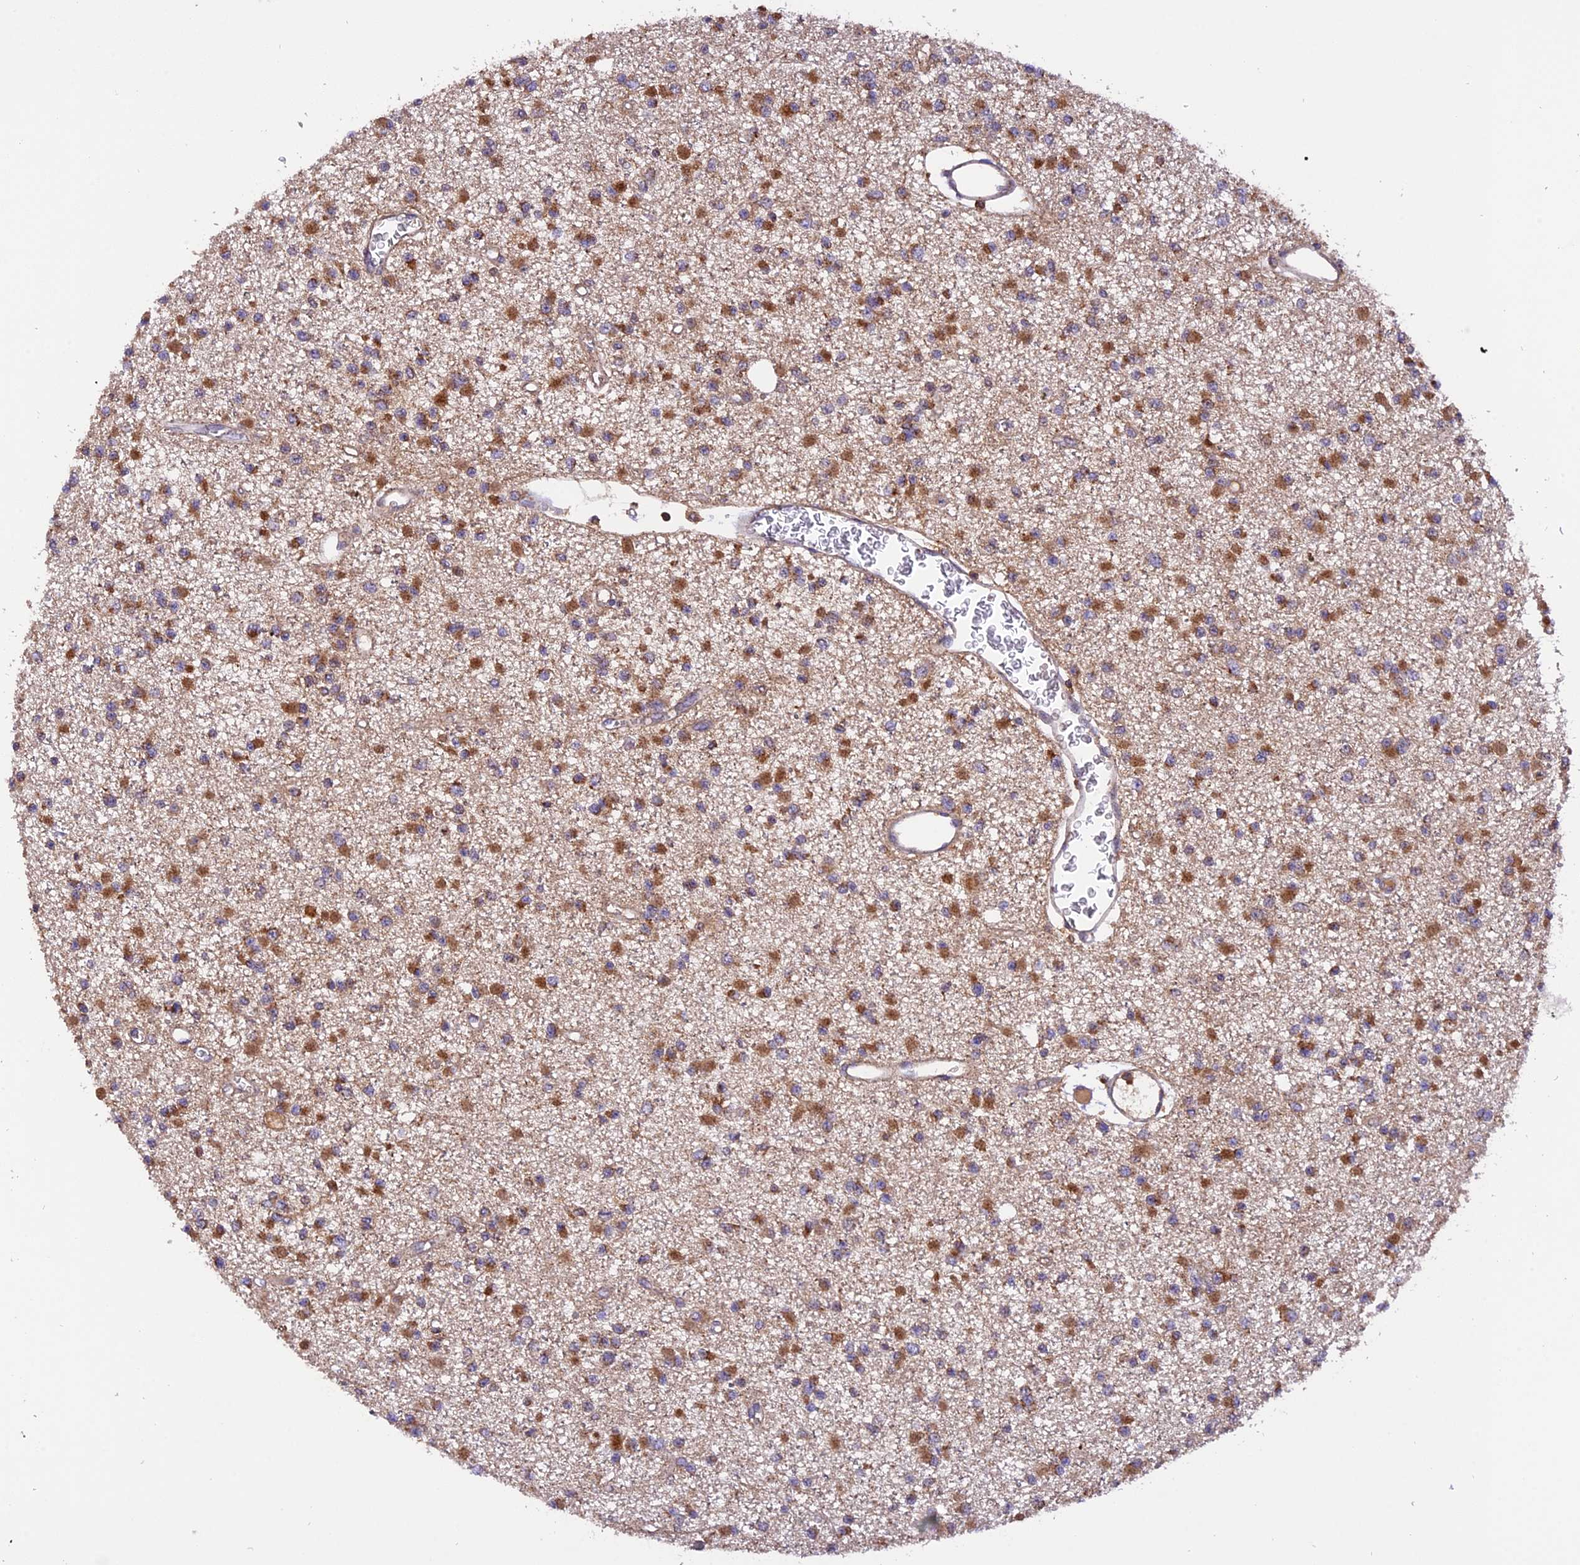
{"staining": {"intensity": "moderate", "quantity": ">75%", "location": "cytoplasmic/membranous"}, "tissue": "glioma", "cell_type": "Tumor cells", "image_type": "cancer", "snomed": [{"axis": "morphology", "description": "Glioma, malignant, Low grade"}, {"axis": "topography", "description": "Brain"}], "caption": "Malignant glioma (low-grade) tissue displays moderate cytoplasmic/membranous expression in approximately >75% of tumor cells", "gene": "PEX3", "patient": {"sex": "female", "age": 22}}